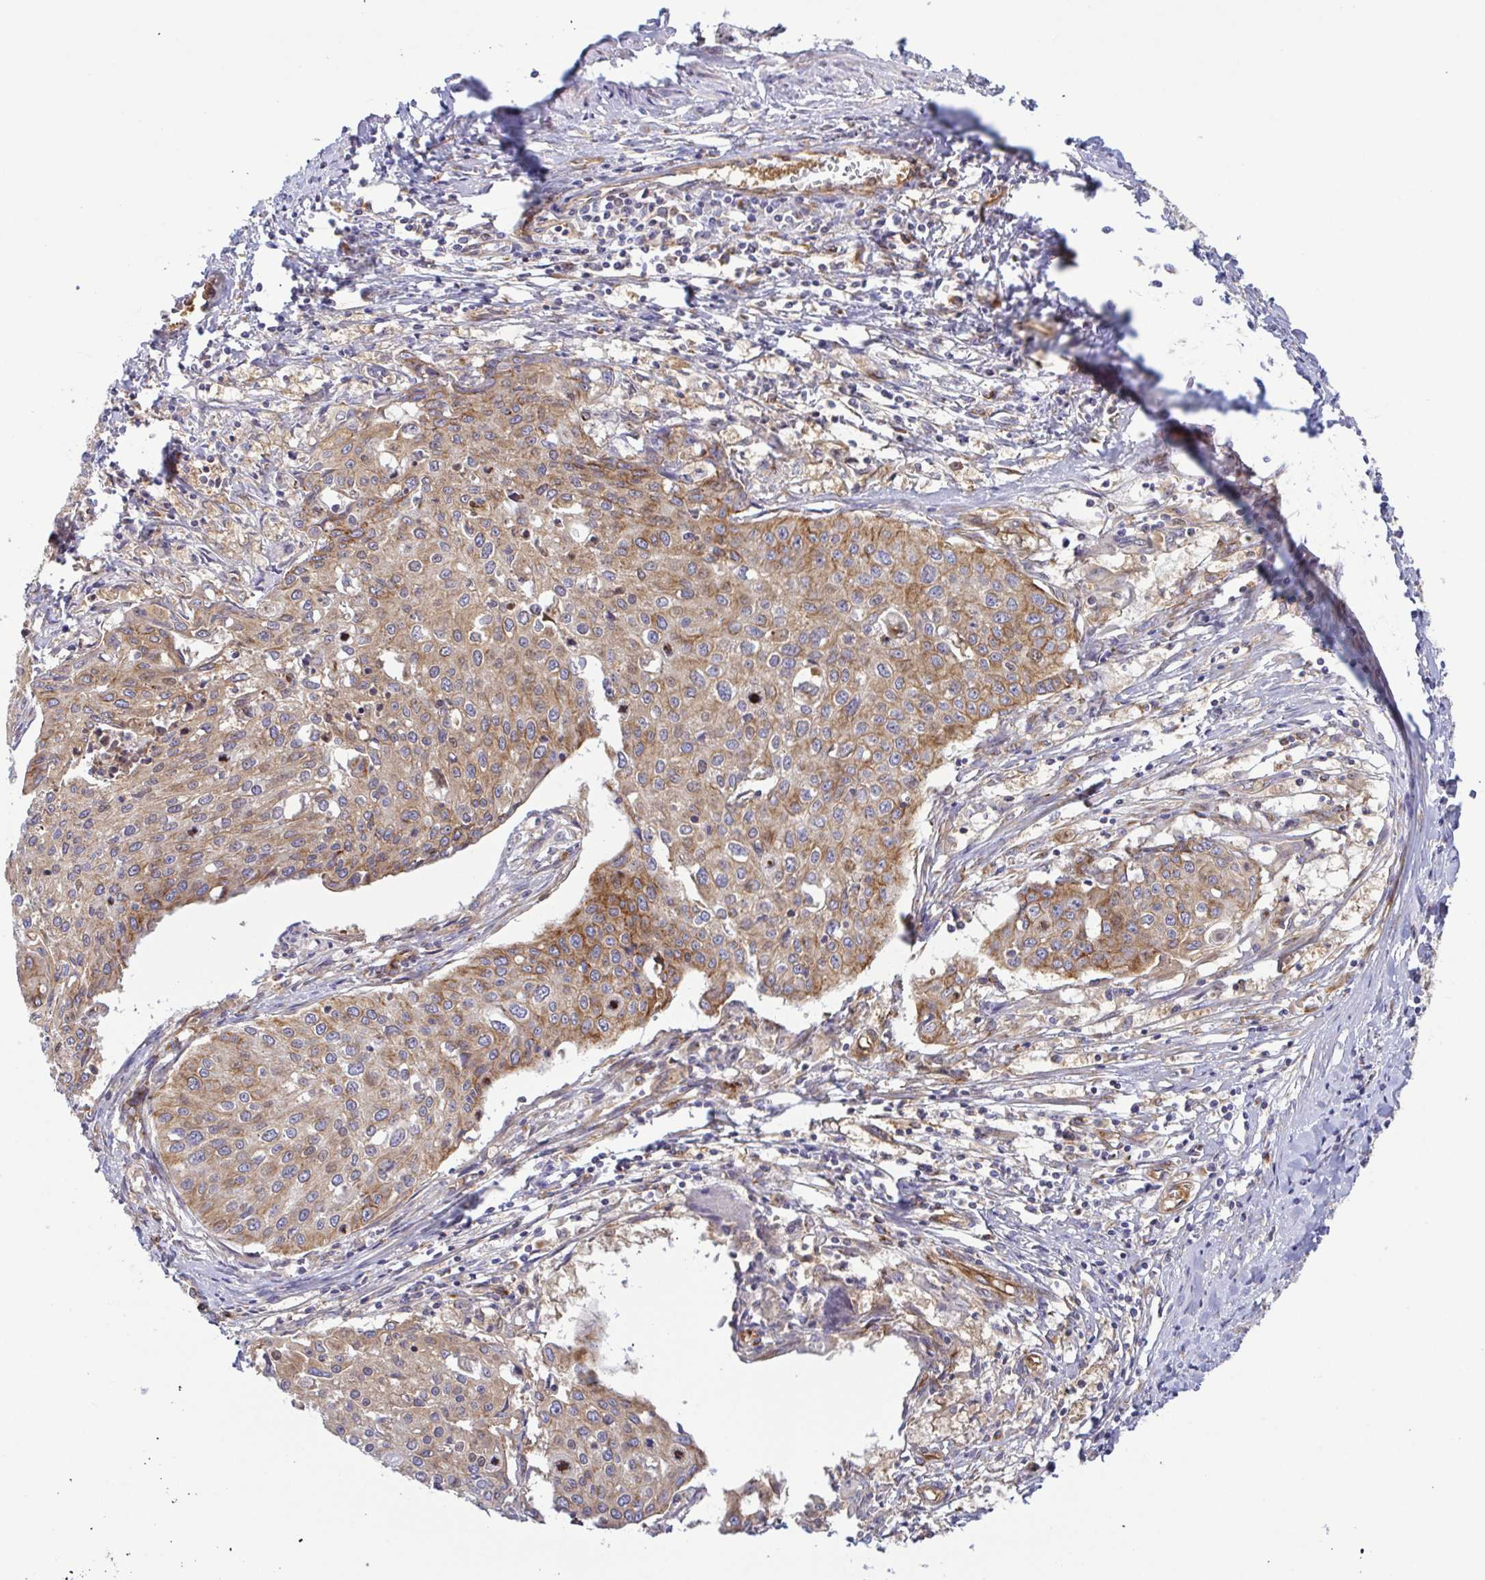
{"staining": {"intensity": "weak", "quantity": "25%-75%", "location": "cytoplasmic/membranous"}, "tissue": "cervical cancer", "cell_type": "Tumor cells", "image_type": "cancer", "snomed": [{"axis": "morphology", "description": "Squamous cell carcinoma, NOS"}, {"axis": "topography", "description": "Cervix"}], "caption": "This is an image of IHC staining of squamous cell carcinoma (cervical), which shows weak expression in the cytoplasmic/membranous of tumor cells.", "gene": "KIF5B", "patient": {"sex": "female", "age": 38}}